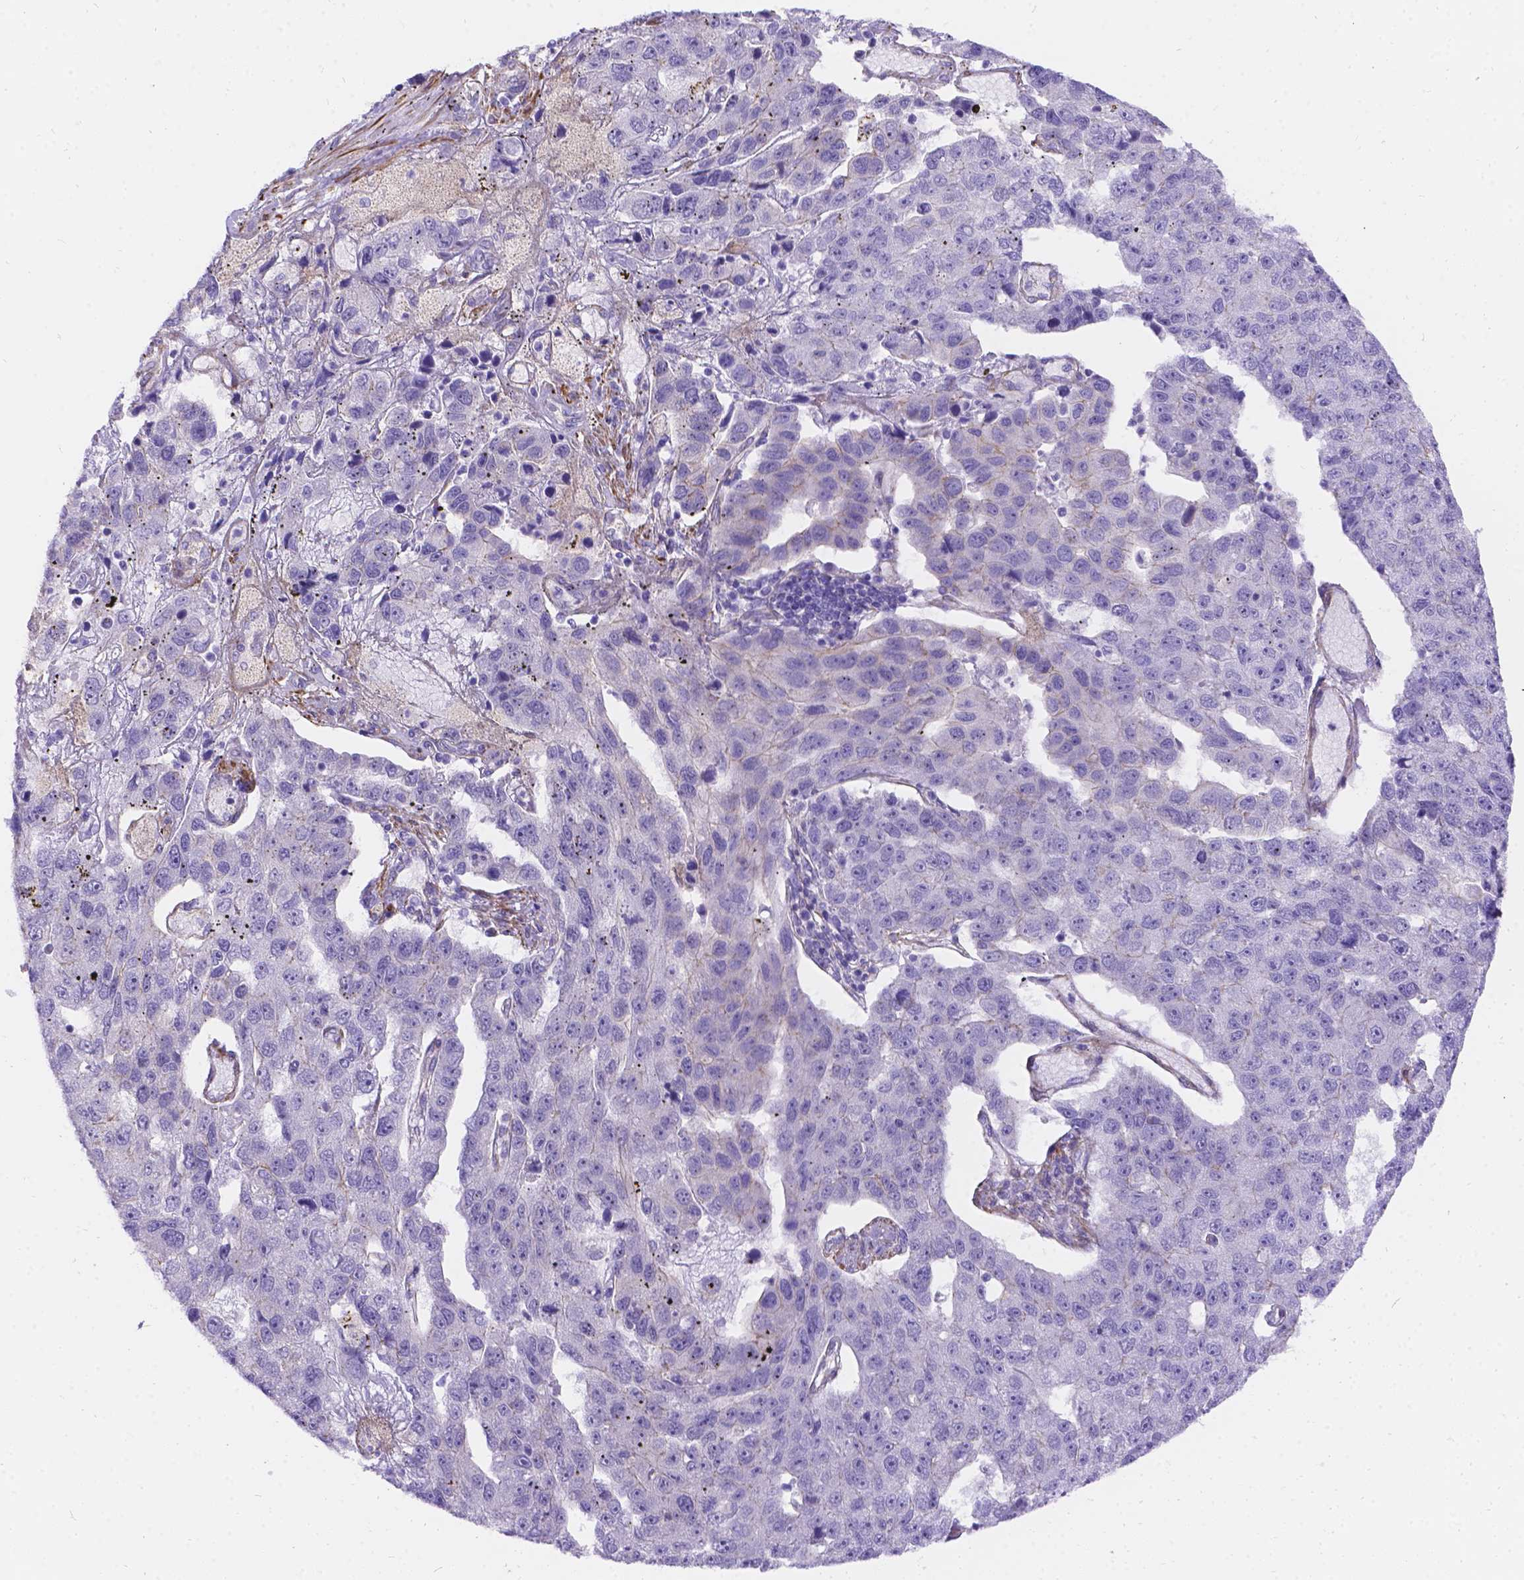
{"staining": {"intensity": "negative", "quantity": "none", "location": "none"}, "tissue": "pancreatic cancer", "cell_type": "Tumor cells", "image_type": "cancer", "snomed": [{"axis": "morphology", "description": "Adenocarcinoma, NOS"}, {"axis": "topography", "description": "Pancreas"}], "caption": "DAB immunohistochemical staining of adenocarcinoma (pancreatic) exhibits no significant positivity in tumor cells.", "gene": "PALS1", "patient": {"sex": "female", "age": 61}}